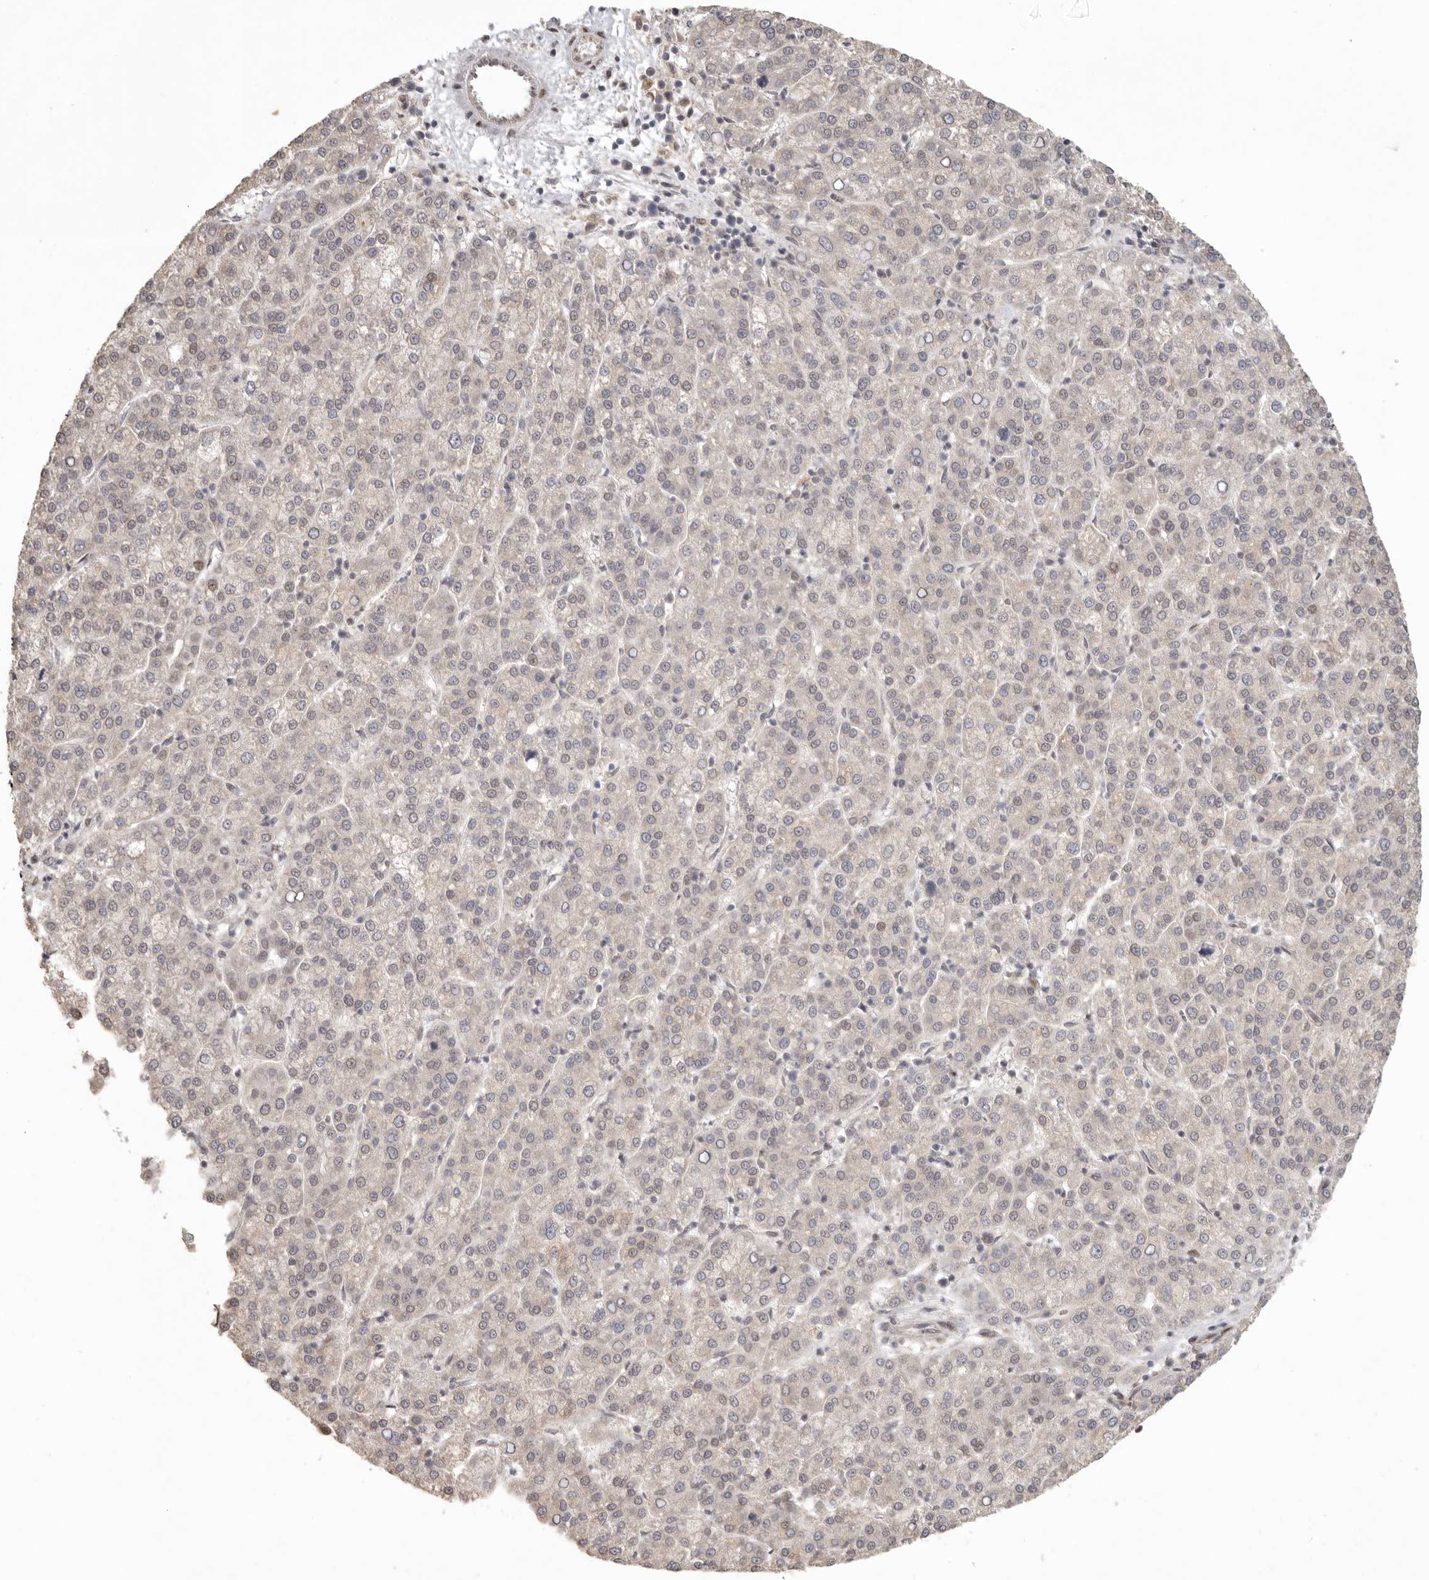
{"staining": {"intensity": "weak", "quantity": "<25%", "location": "nuclear"}, "tissue": "liver cancer", "cell_type": "Tumor cells", "image_type": "cancer", "snomed": [{"axis": "morphology", "description": "Carcinoma, Hepatocellular, NOS"}, {"axis": "topography", "description": "Liver"}], "caption": "This image is of hepatocellular carcinoma (liver) stained with immunohistochemistry to label a protein in brown with the nuclei are counter-stained blue. There is no staining in tumor cells.", "gene": "LRRC75A", "patient": {"sex": "female", "age": 58}}